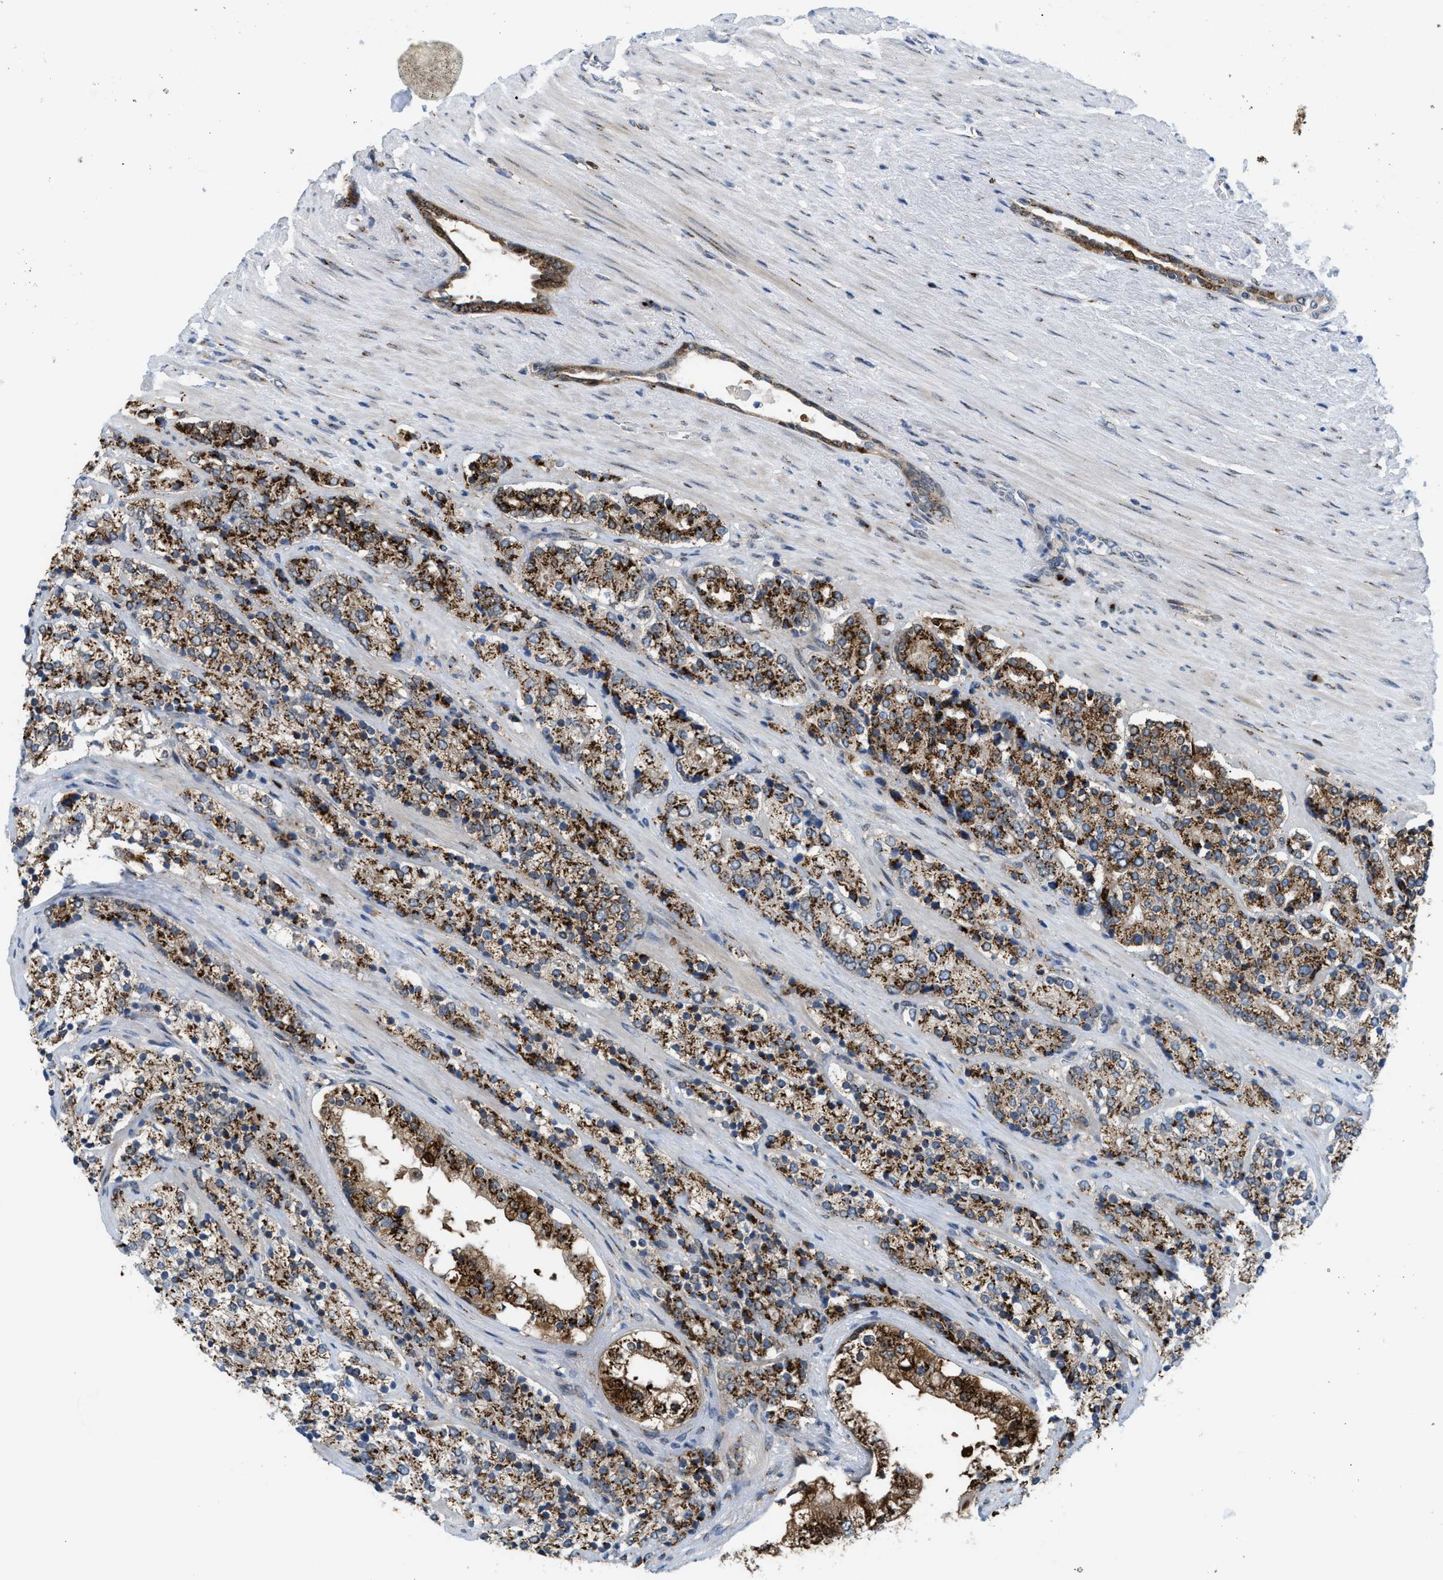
{"staining": {"intensity": "strong", "quantity": ">75%", "location": "cytoplasmic/membranous"}, "tissue": "prostate cancer", "cell_type": "Tumor cells", "image_type": "cancer", "snomed": [{"axis": "morphology", "description": "Adenocarcinoma, High grade"}, {"axis": "topography", "description": "Prostate"}], "caption": "Protein expression analysis of prostate adenocarcinoma (high-grade) exhibits strong cytoplasmic/membranous expression in approximately >75% of tumor cells. The staining is performed using DAB (3,3'-diaminobenzidine) brown chromogen to label protein expression. The nuclei are counter-stained blue using hematoxylin.", "gene": "SLC38A10", "patient": {"sex": "male", "age": 71}}